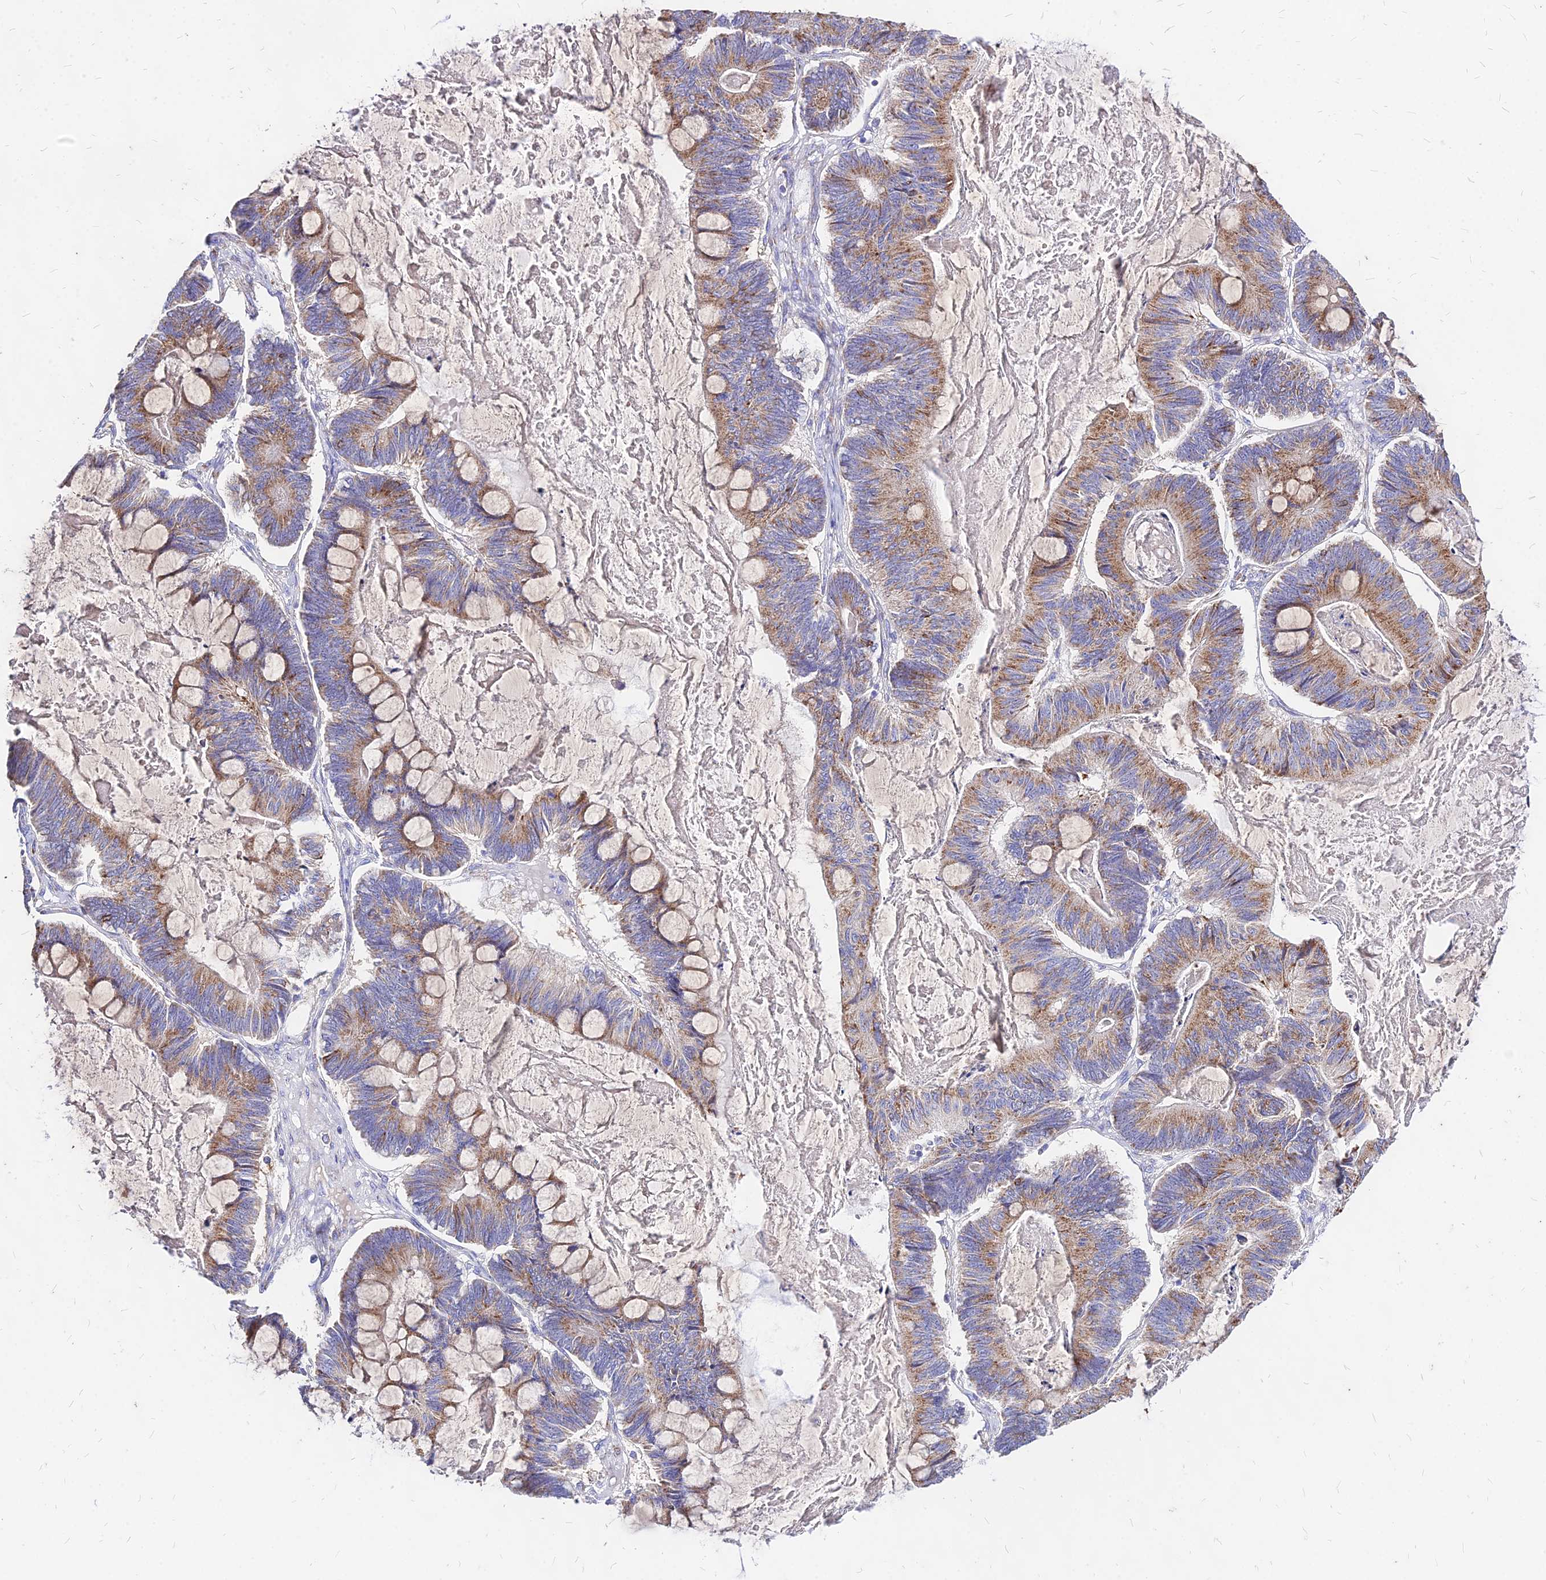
{"staining": {"intensity": "moderate", "quantity": ">75%", "location": "cytoplasmic/membranous"}, "tissue": "ovarian cancer", "cell_type": "Tumor cells", "image_type": "cancer", "snomed": [{"axis": "morphology", "description": "Cystadenocarcinoma, mucinous, NOS"}, {"axis": "topography", "description": "Ovary"}], "caption": "The micrograph reveals a brown stain indicating the presence of a protein in the cytoplasmic/membranous of tumor cells in ovarian cancer (mucinous cystadenocarcinoma).", "gene": "MRPL3", "patient": {"sex": "female", "age": 61}}